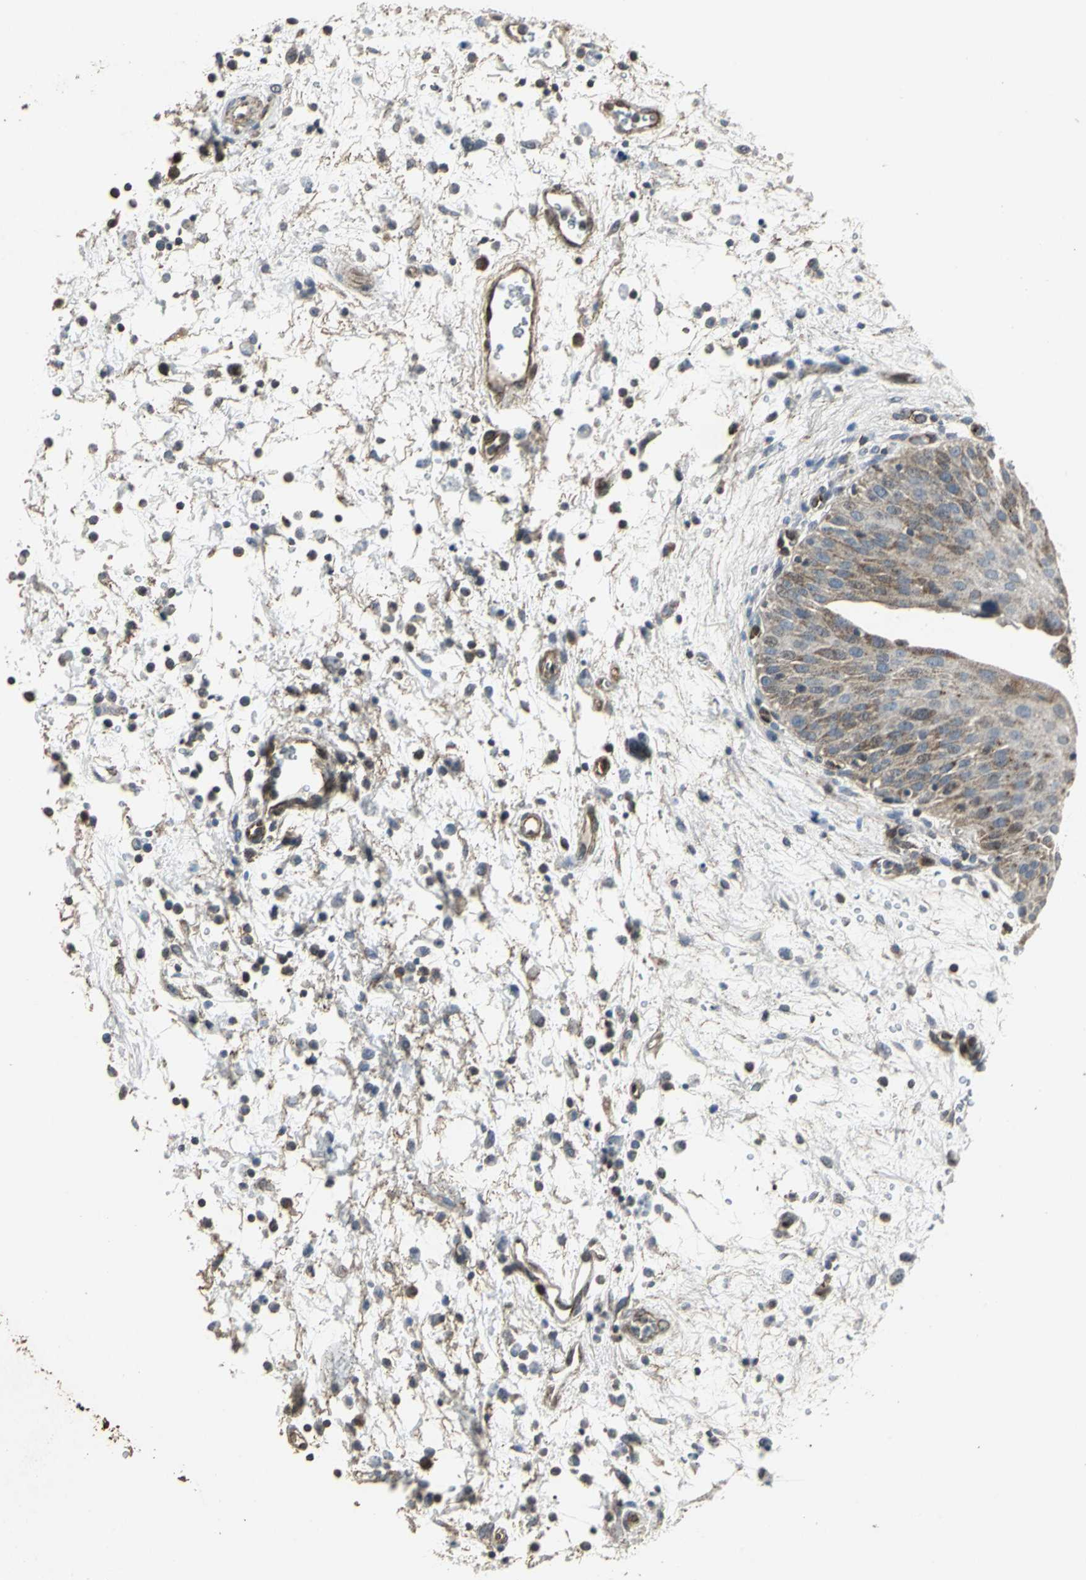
{"staining": {"intensity": "weak", "quantity": "25%-75%", "location": "cytoplasmic/membranous"}, "tissue": "urinary bladder", "cell_type": "Urothelial cells", "image_type": "normal", "snomed": [{"axis": "morphology", "description": "Normal tissue, NOS"}, {"axis": "morphology", "description": "Dysplasia, NOS"}, {"axis": "topography", "description": "Urinary bladder"}], "caption": "Urinary bladder stained with immunohistochemistry displays weak cytoplasmic/membranous staining in about 25%-75% of urothelial cells. Ihc stains the protein of interest in brown and the nuclei are stained blue.", "gene": "DNAJB4", "patient": {"sex": "male", "age": 35}}